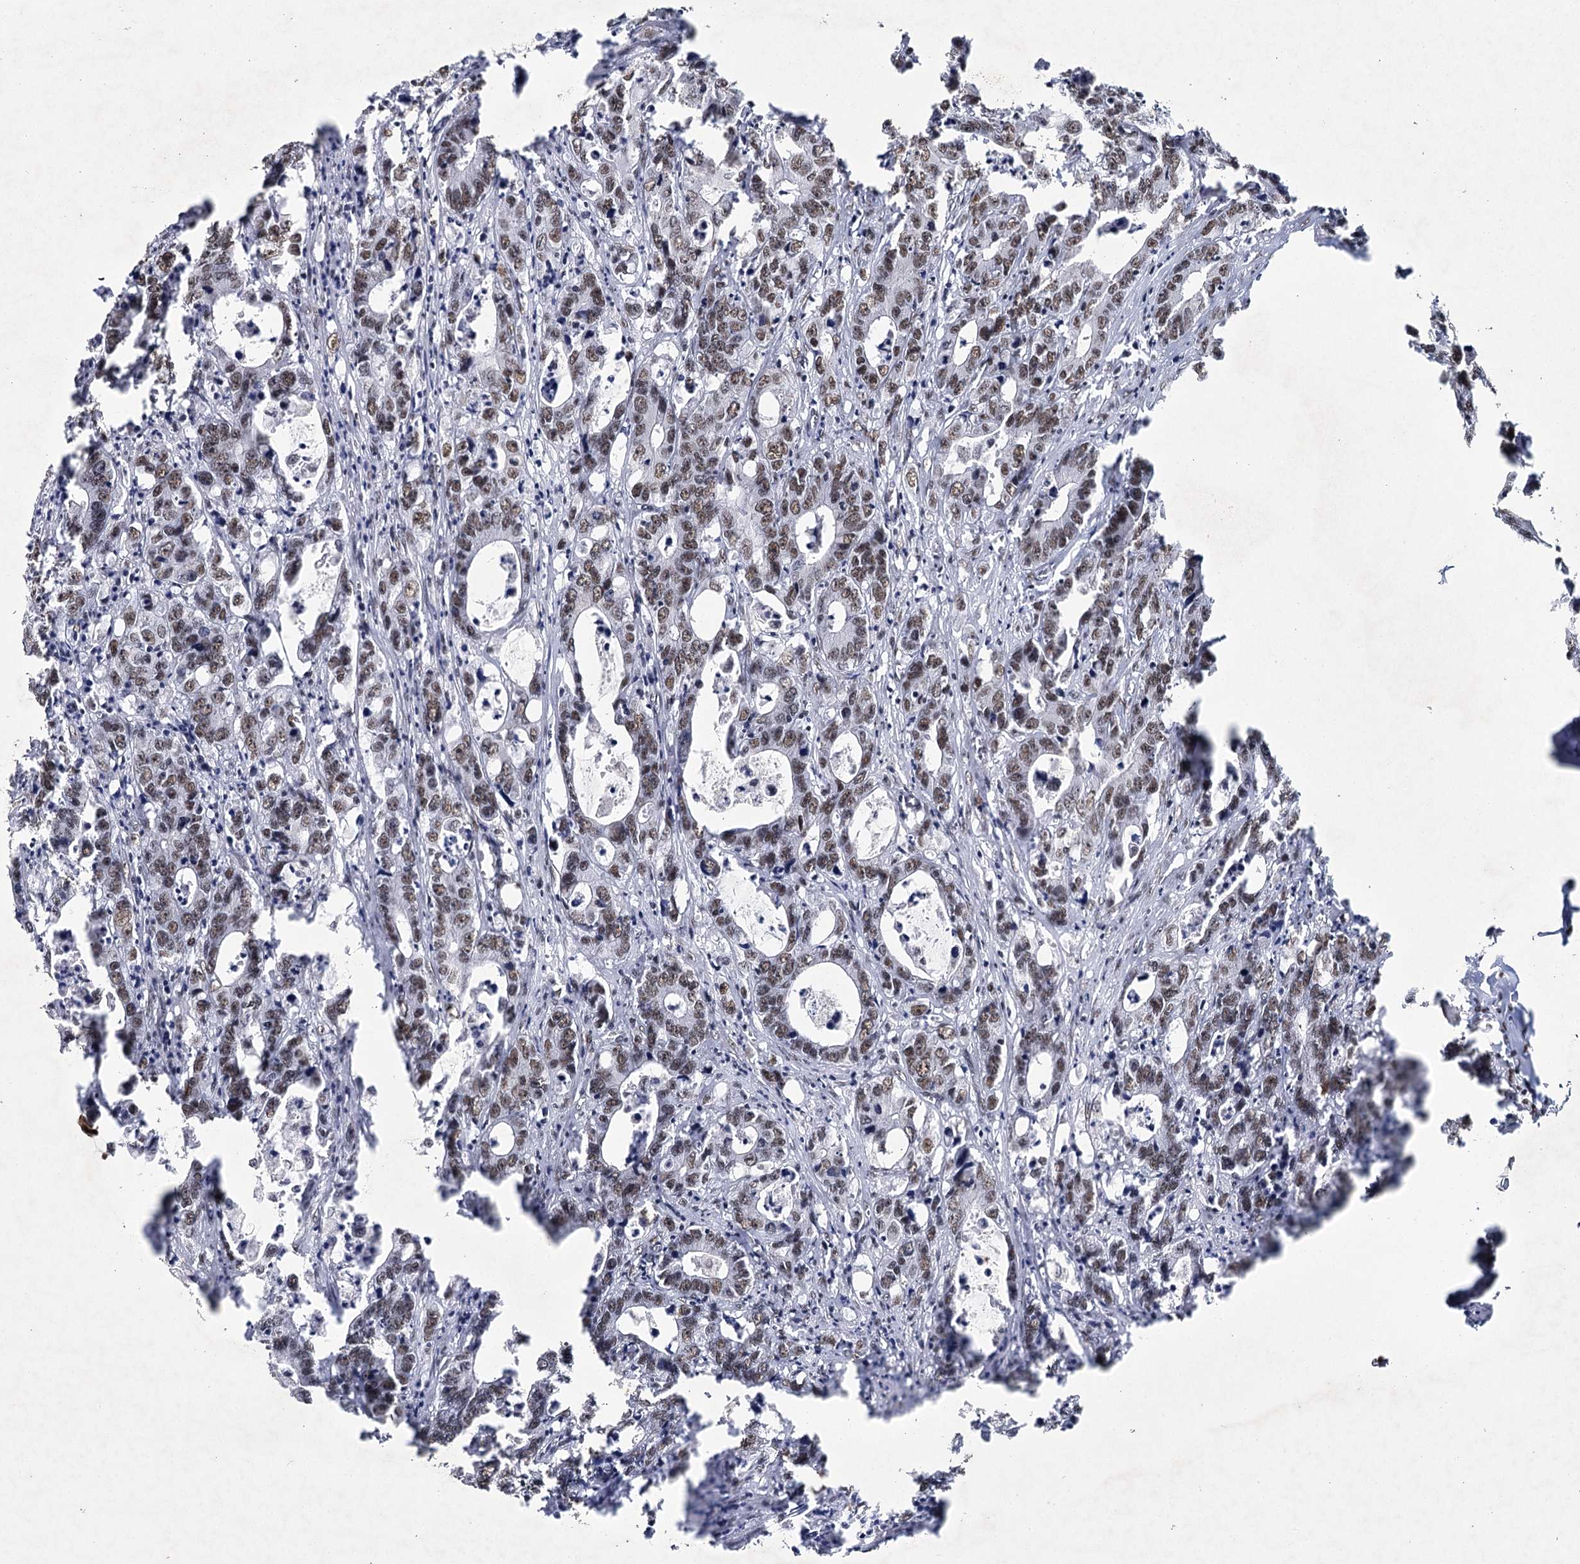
{"staining": {"intensity": "weak", "quantity": ">75%", "location": "nuclear"}, "tissue": "colorectal cancer", "cell_type": "Tumor cells", "image_type": "cancer", "snomed": [{"axis": "morphology", "description": "Adenocarcinoma, NOS"}, {"axis": "topography", "description": "Colon"}], "caption": "Brown immunohistochemical staining in human colorectal adenocarcinoma shows weak nuclear positivity in about >75% of tumor cells. (Stains: DAB (3,3'-diaminobenzidine) in brown, nuclei in blue, Microscopy: brightfield microscopy at high magnification).", "gene": "SCAF8", "patient": {"sex": "female", "age": 75}}